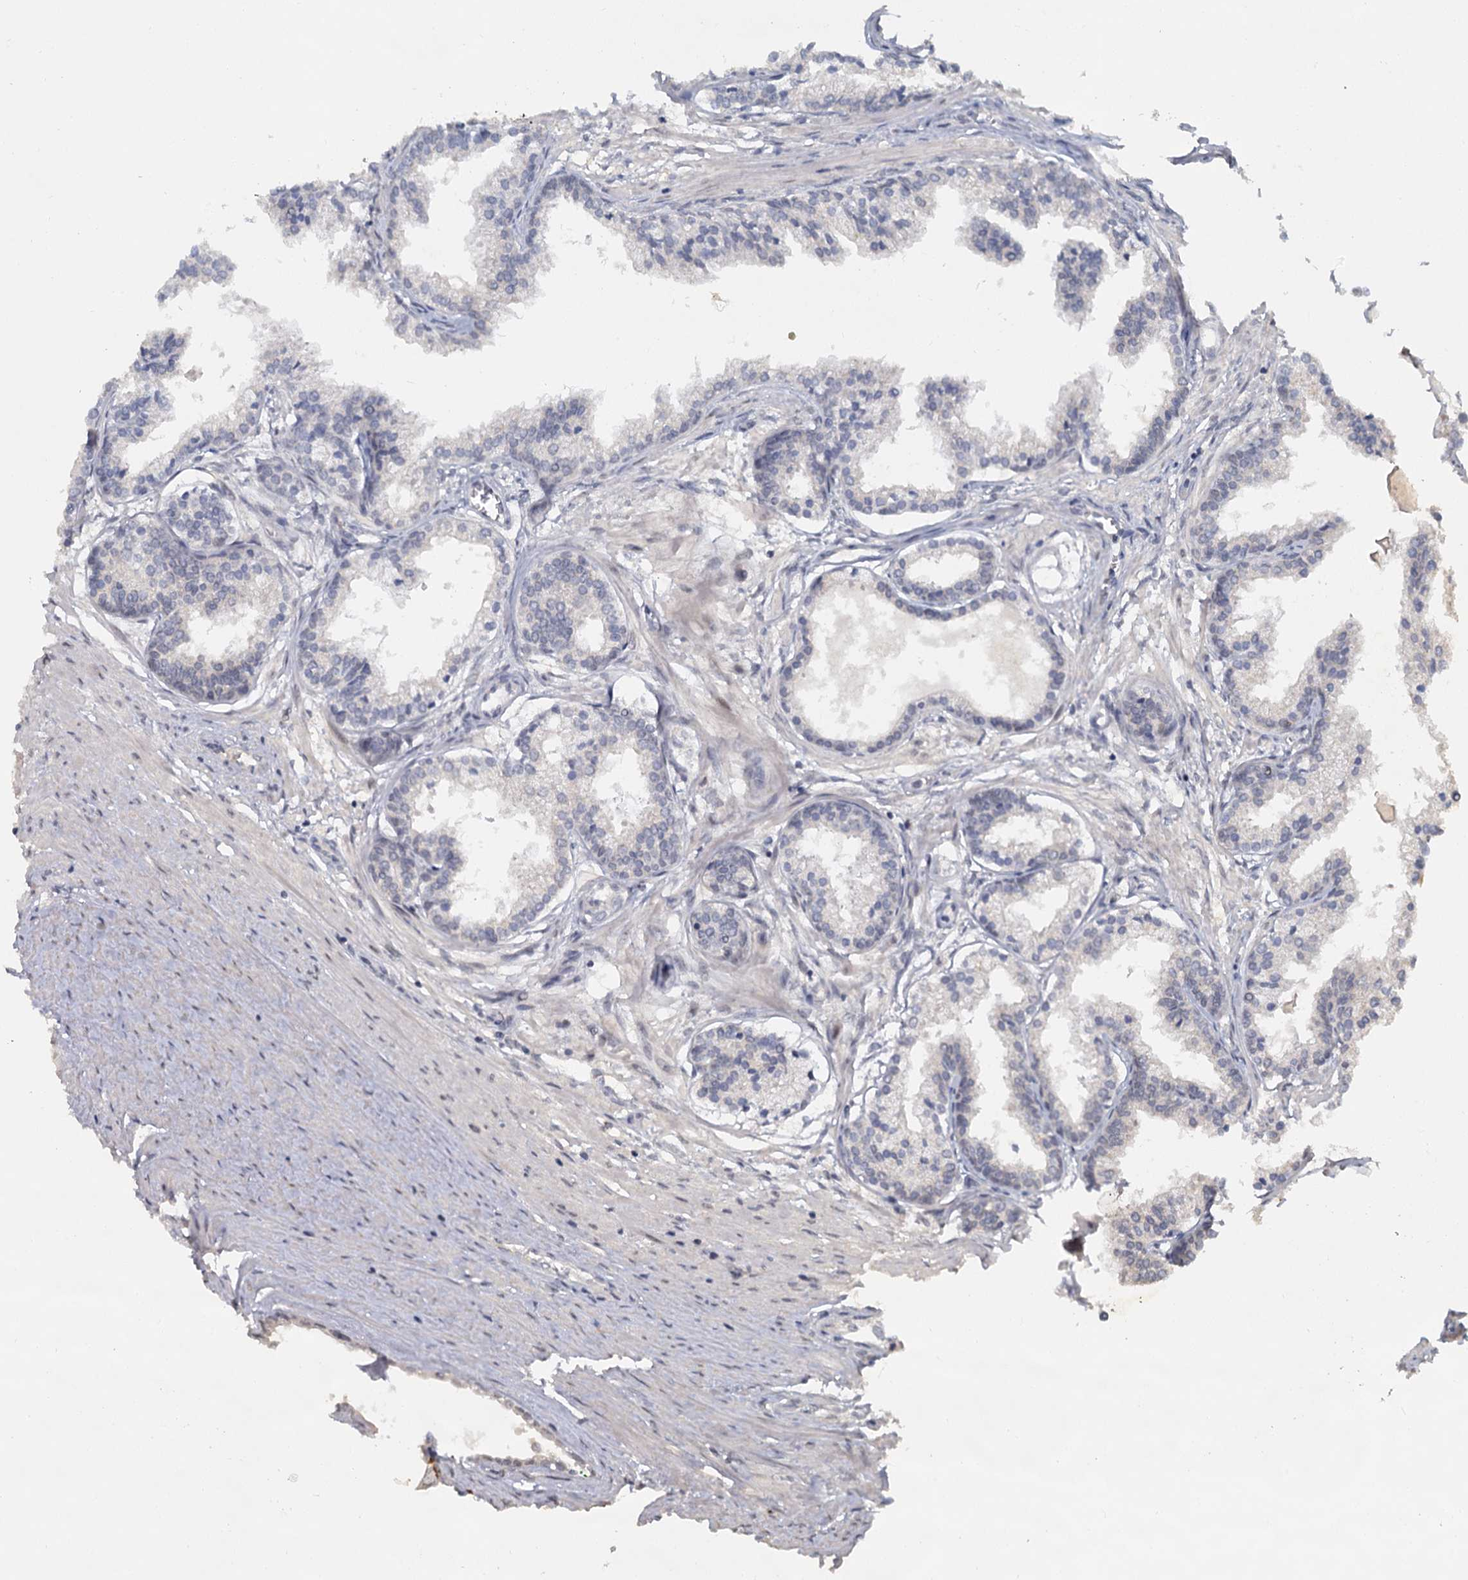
{"staining": {"intensity": "negative", "quantity": "none", "location": "none"}, "tissue": "prostate cancer", "cell_type": "Tumor cells", "image_type": "cancer", "snomed": [{"axis": "morphology", "description": "Adenocarcinoma, High grade"}, {"axis": "topography", "description": "Prostate"}], "caption": "A histopathology image of prostate cancer stained for a protein displays no brown staining in tumor cells.", "gene": "MUCL1", "patient": {"sex": "male", "age": 68}}